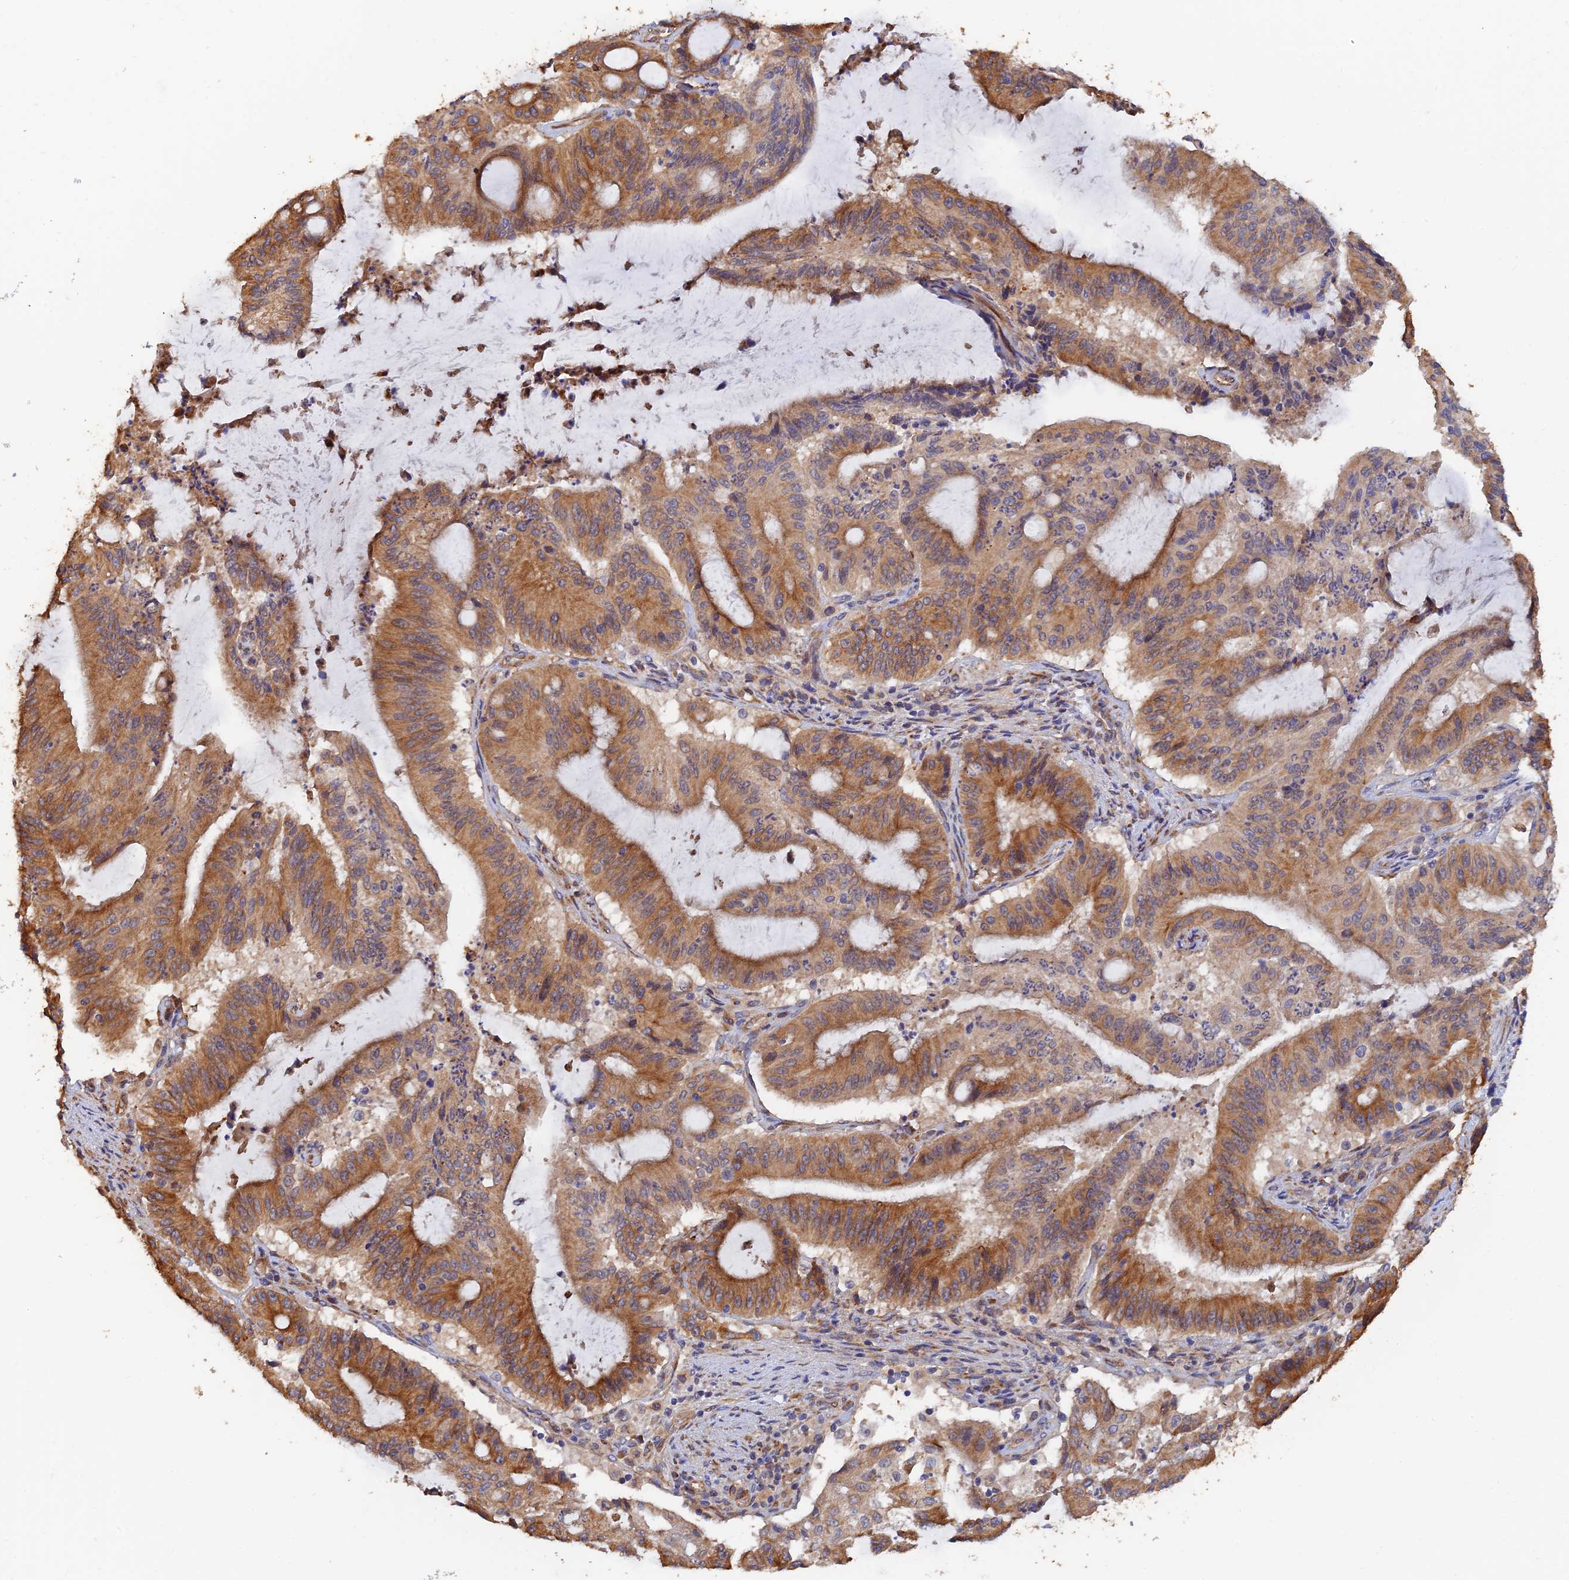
{"staining": {"intensity": "moderate", "quantity": ">75%", "location": "cytoplasmic/membranous"}, "tissue": "liver cancer", "cell_type": "Tumor cells", "image_type": "cancer", "snomed": [{"axis": "morphology", "description": "Normal tissue, NOS"}, {"axis": "morphology", "description": "Cholangiocarcinoma"}, {"axis": "topography", "description": "Liver"}, {"axis": "topography", "description": "Peripheral nerve tissue"}], "caption": "DAB immunohistochemical staining of liver cholangiocarcinoma displays moderate cytoplasmic/membranous protein expression in about >75% of tumor cells.", "gene": "WBP11", "patient": {"sex": "female", "age": 73}}